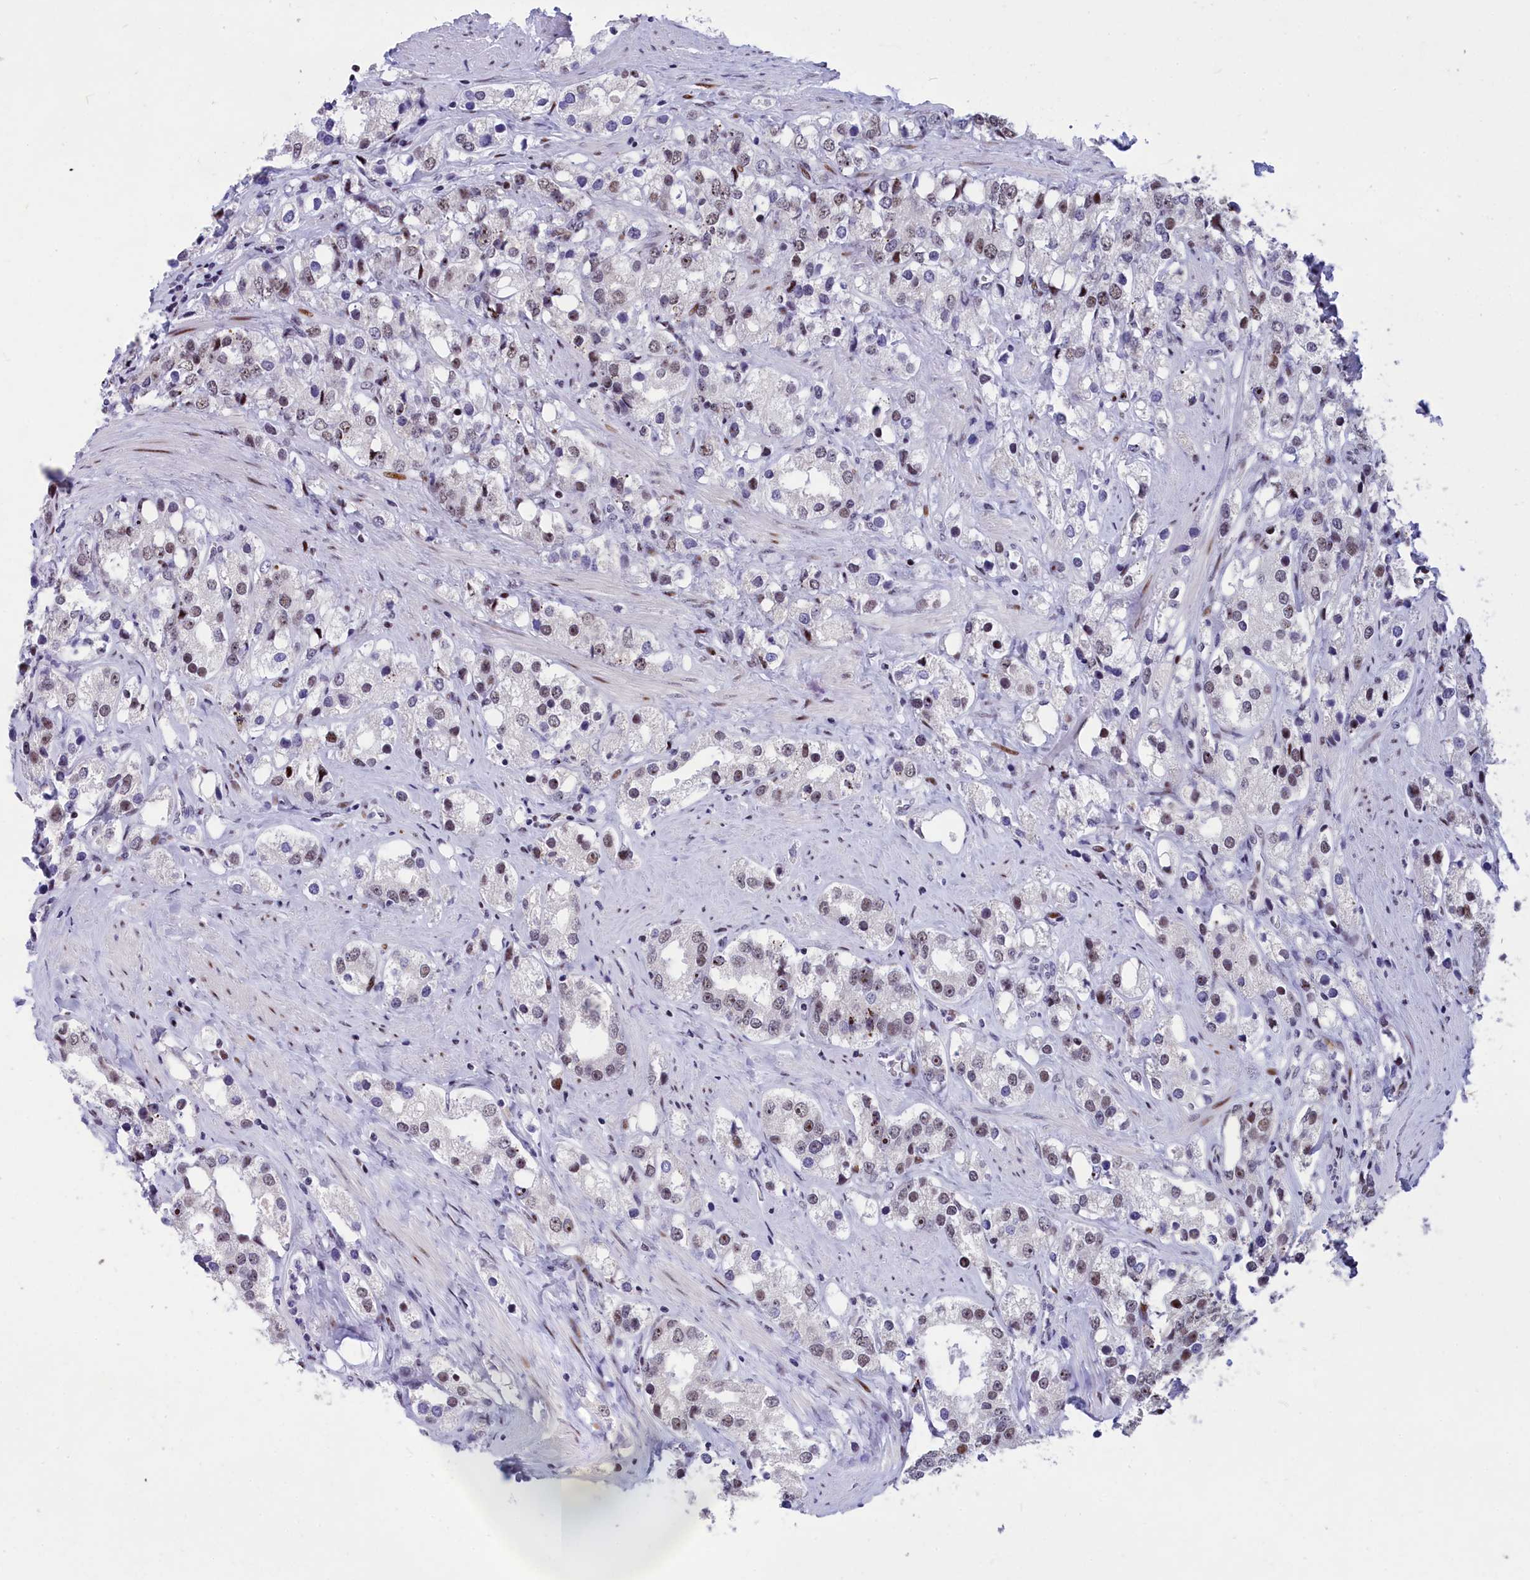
{"staining": {"intensity": "moderate", "quantity": "<25%", "location": "nuclear"}, "tissue": "prostate cancer", "cell_type": "Tumor cells", "image_type": "cancer", "snomed": [{"axis": "morphology", "description": "Adenocarcinoma, NOS"}, {"axis": "topography", "description": "Prostate"}], "caption": "Prostate adenocarcinoma stained for a protein (brown) exhibits moderate nuclear positive positivity in about <25% of tumor cells.", "gene": "NSA2", "patient": {"sex": "male", "age": 79}}